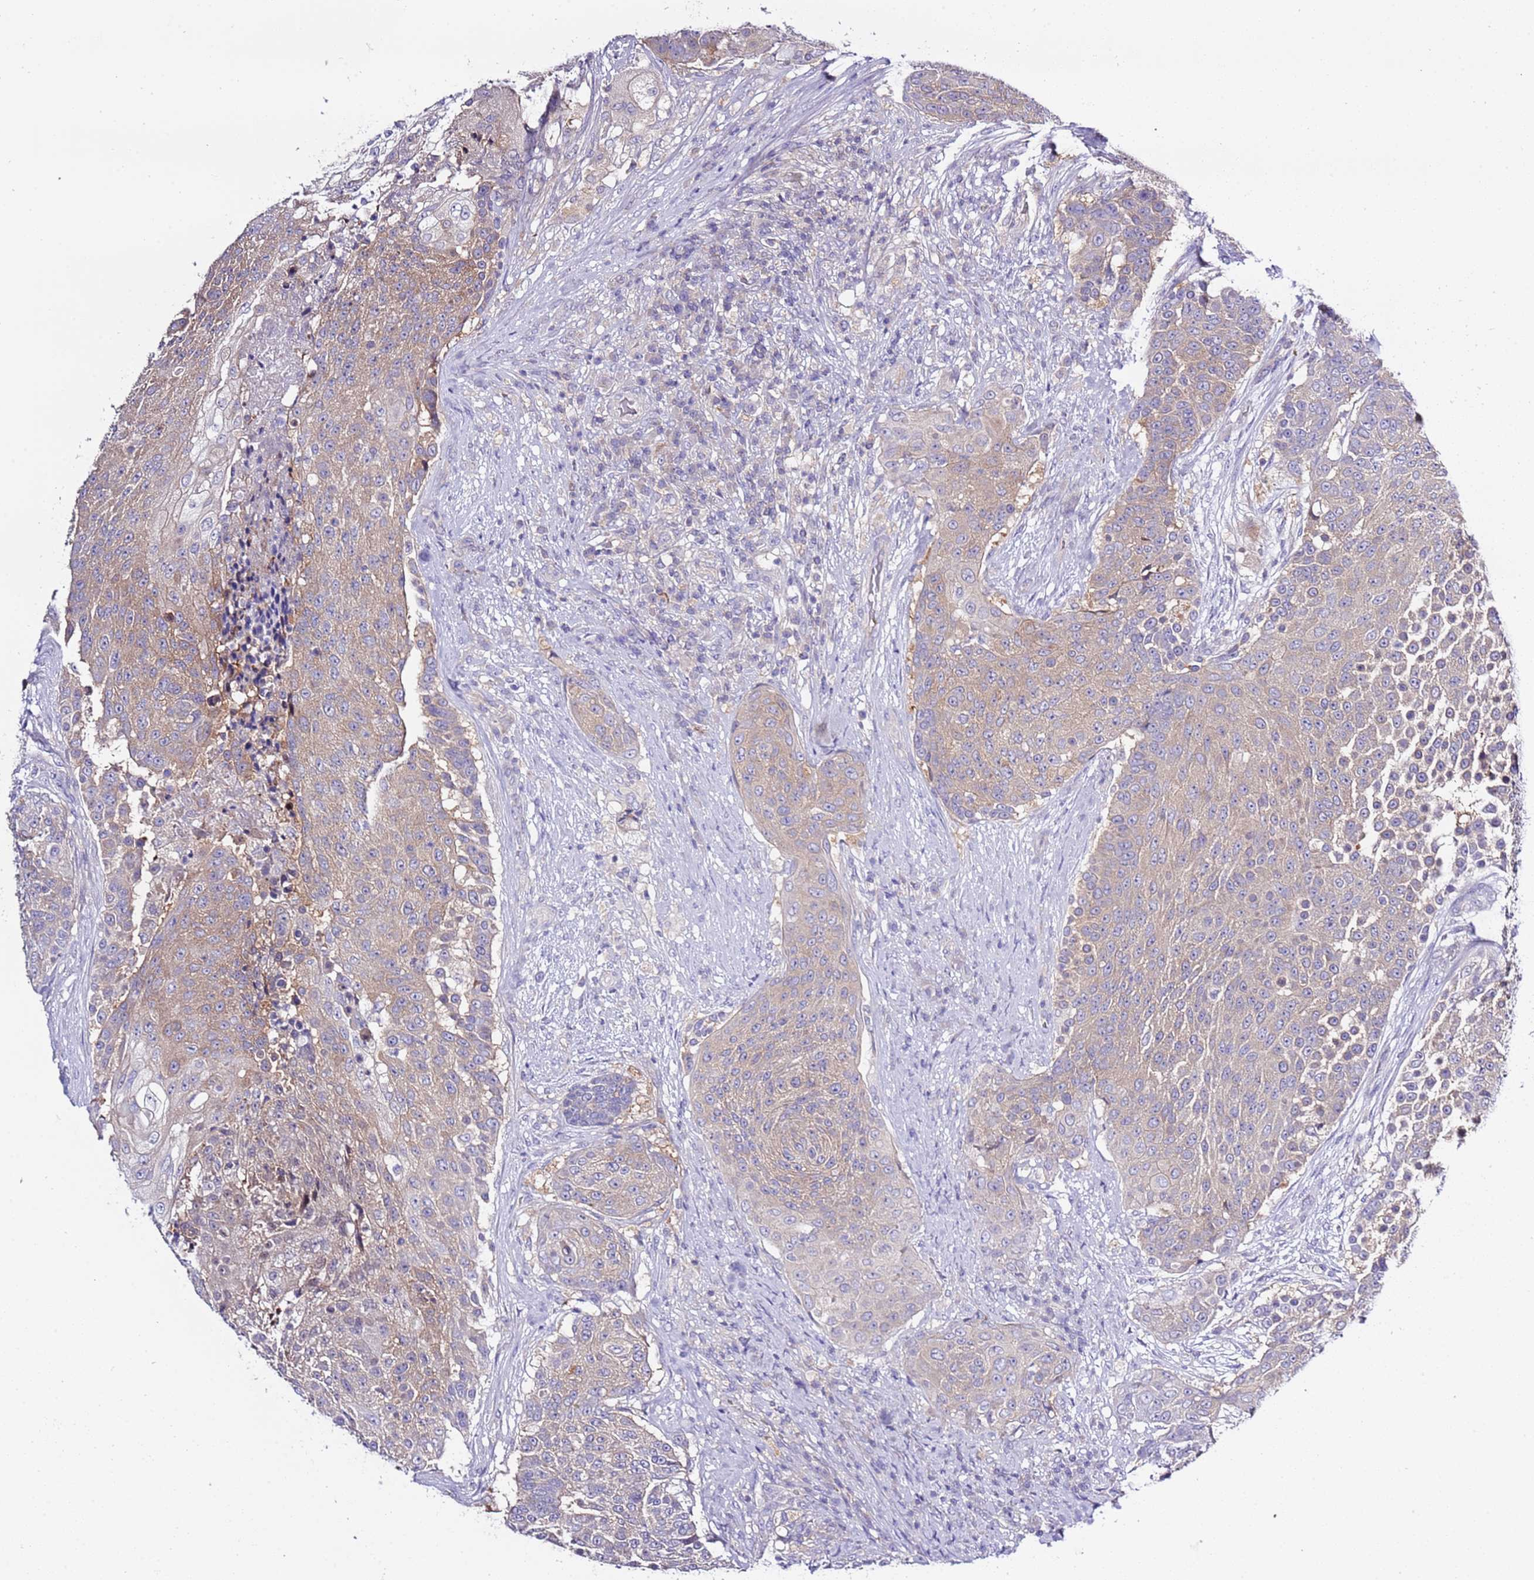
{"staining": {"intensity": "weak", "quantity": ">75%", "location": "cytoplasmic/membranous"}, "tissue": "urothelial cancer", "cell_type": "Tumor cells", "image_type": "cancer", "snomed": [{"axis": "morphology", "description": "Urothelial carcinoma, High grade"}, {"axis": "topography", "description": "Urinary bladder"}], "caption": "A photomicrograph of urothelial carcinoma (high-grade) stained for a protein reveals weak cytoplasmic/membranous brown staining in tumor cells.", "gene": "STIP1", "patient": {"sex": "female", "age": 63}}